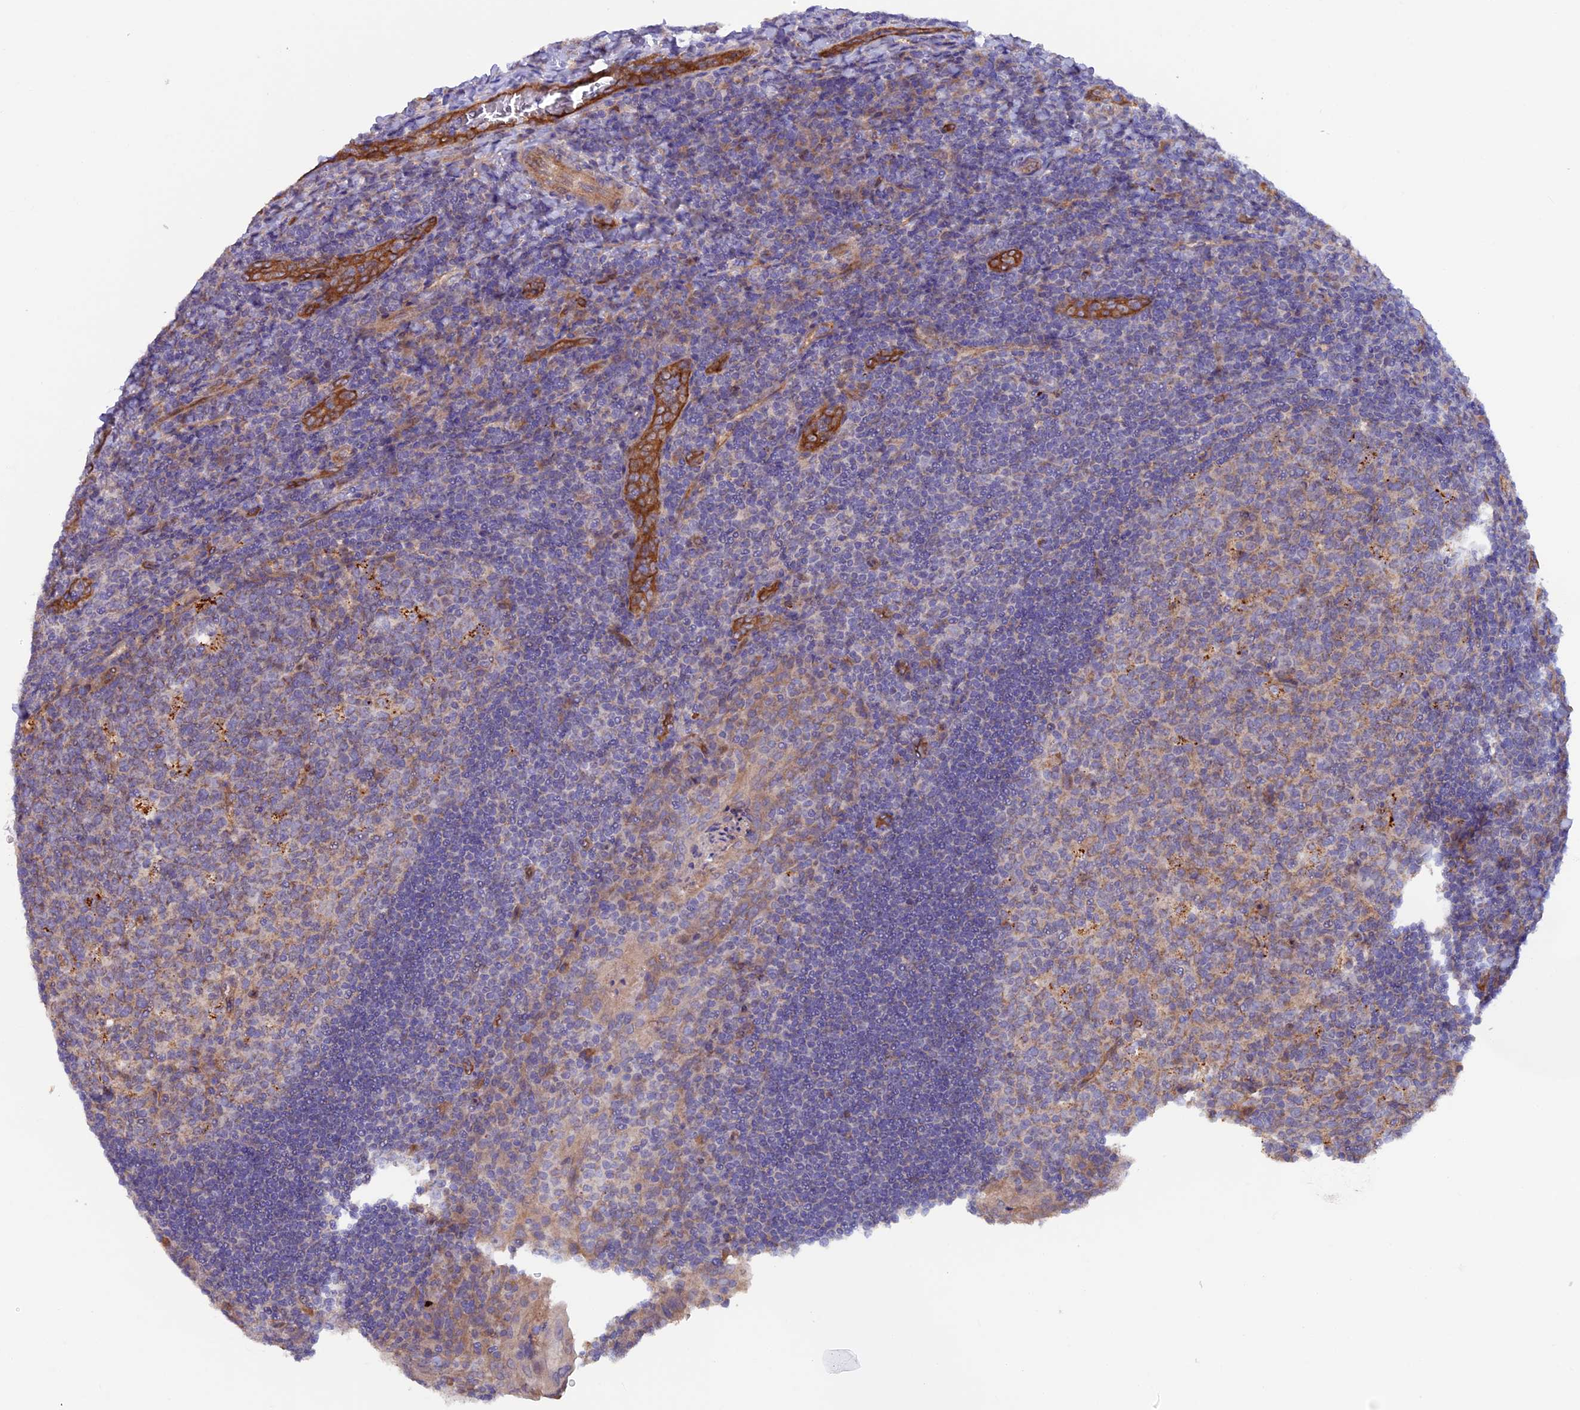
{"staining": {"intensity": "moderate", "quantity": "25%-75%", "location": "cytoplasmic/membranous"}, "tissue": "tonsil", "cell_type": "Germinal center cells", "image_type": "normal", "snomed": [{"axis": "morphology", "description": "Normal tissue, NOS"}, {"axis": "topography", "description": "Tonsil"}], "caption": "High-magnification brightfield microscopy of normal tonsil stained with DAB (3,3'-diaminobenzidine) (brown) and counterstained with hematoxylin (blue). germinal center cells exhibit moderate cytoplasmic/membranous positivity is seen in approximately25%-75% of cells.", "gene": "DUS3L", "patient": {"sex": "male", "age": 17}}